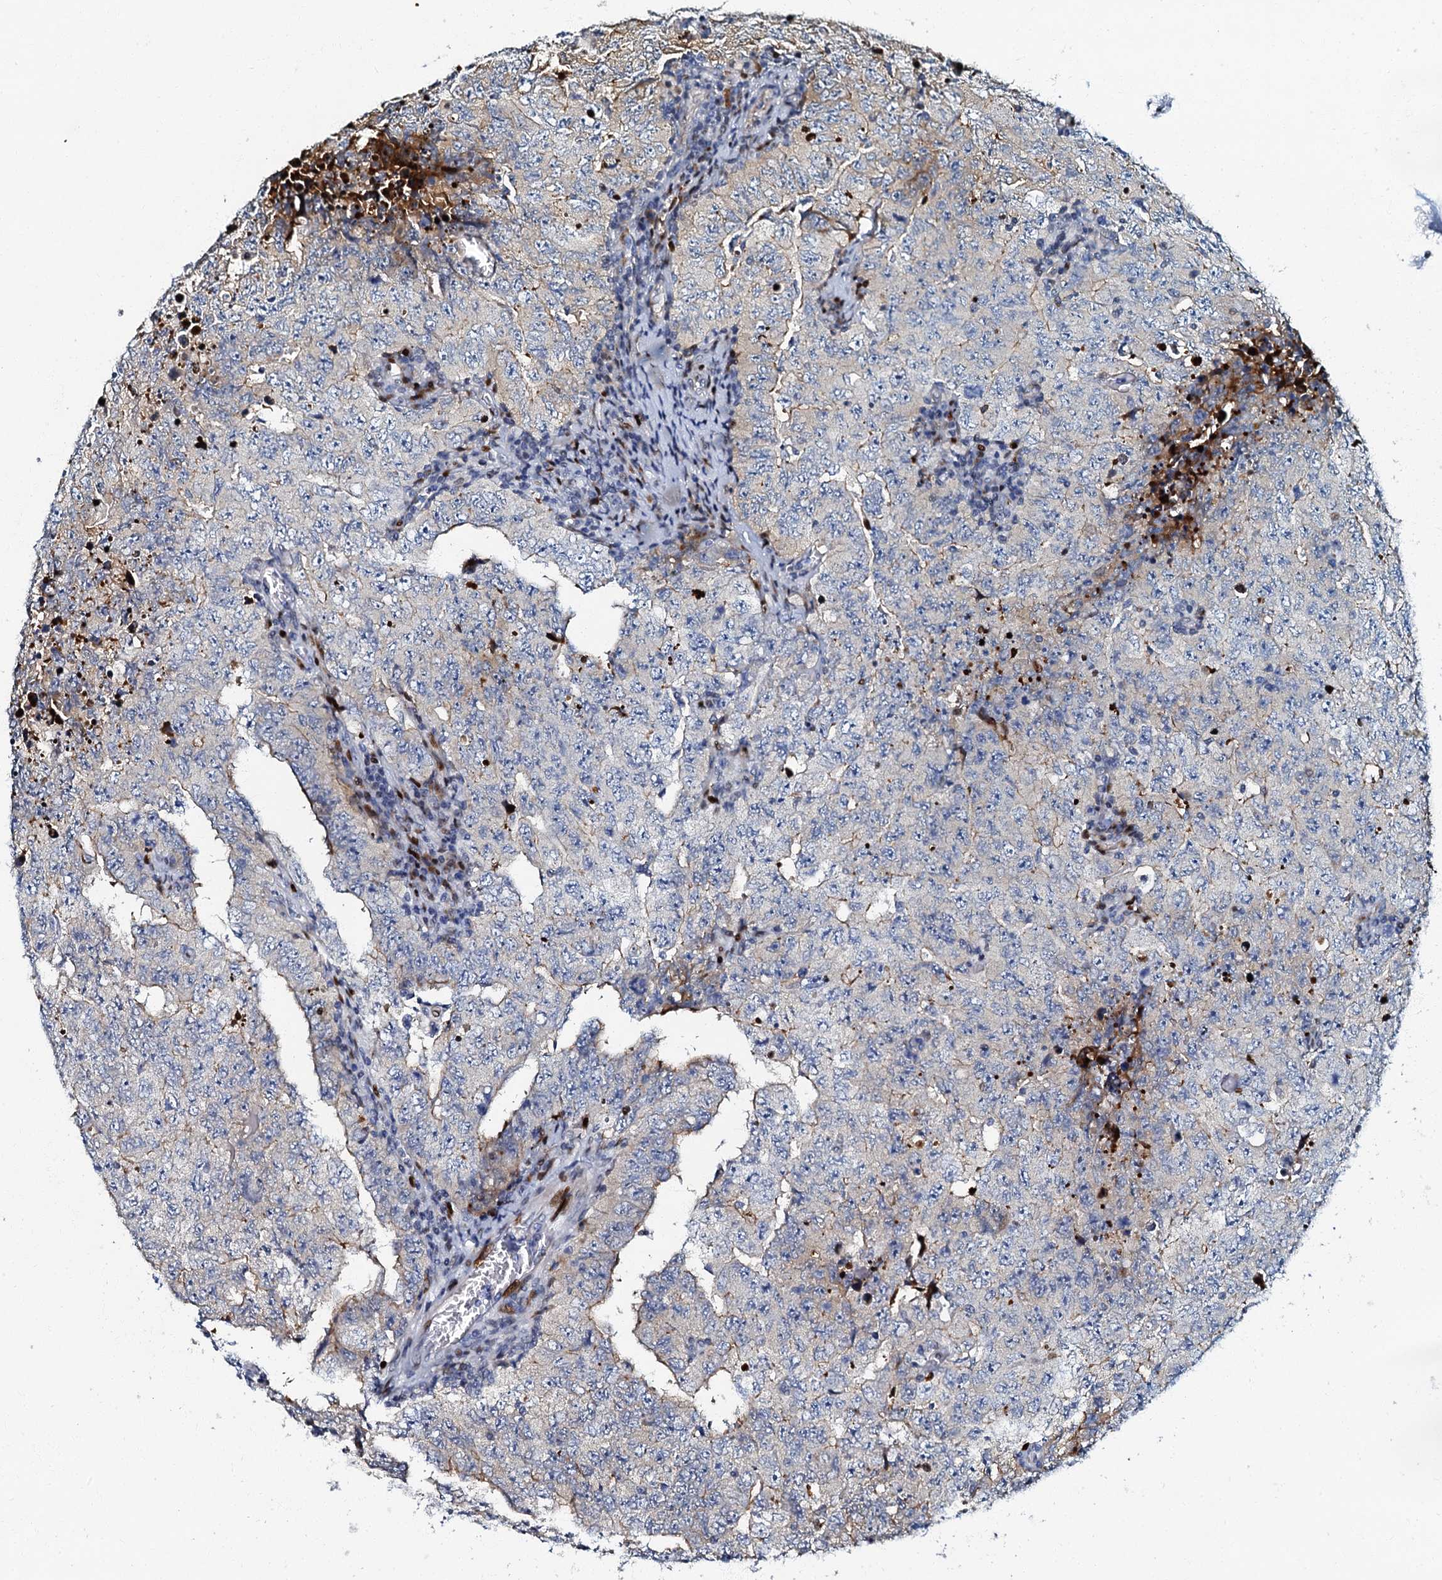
{"staining": {"intensity": "weak", "quantity": "<25%", "location": "cytoplasmic/membranous"}, "tissue": "testis cancer", "cell_type": "Tumor cells", "image_type": "cancer", "snomed": [{"axis": "morphology", "description": "Carcinoma, Embryonal, NOS"}, {"axis": "topography", "description": "Testis"}], "caption": "Tumor cells are negative for protein expression in human testis cancer.", "gene": "MFSD5", "patient": {"sex": "male", "age": 26}}